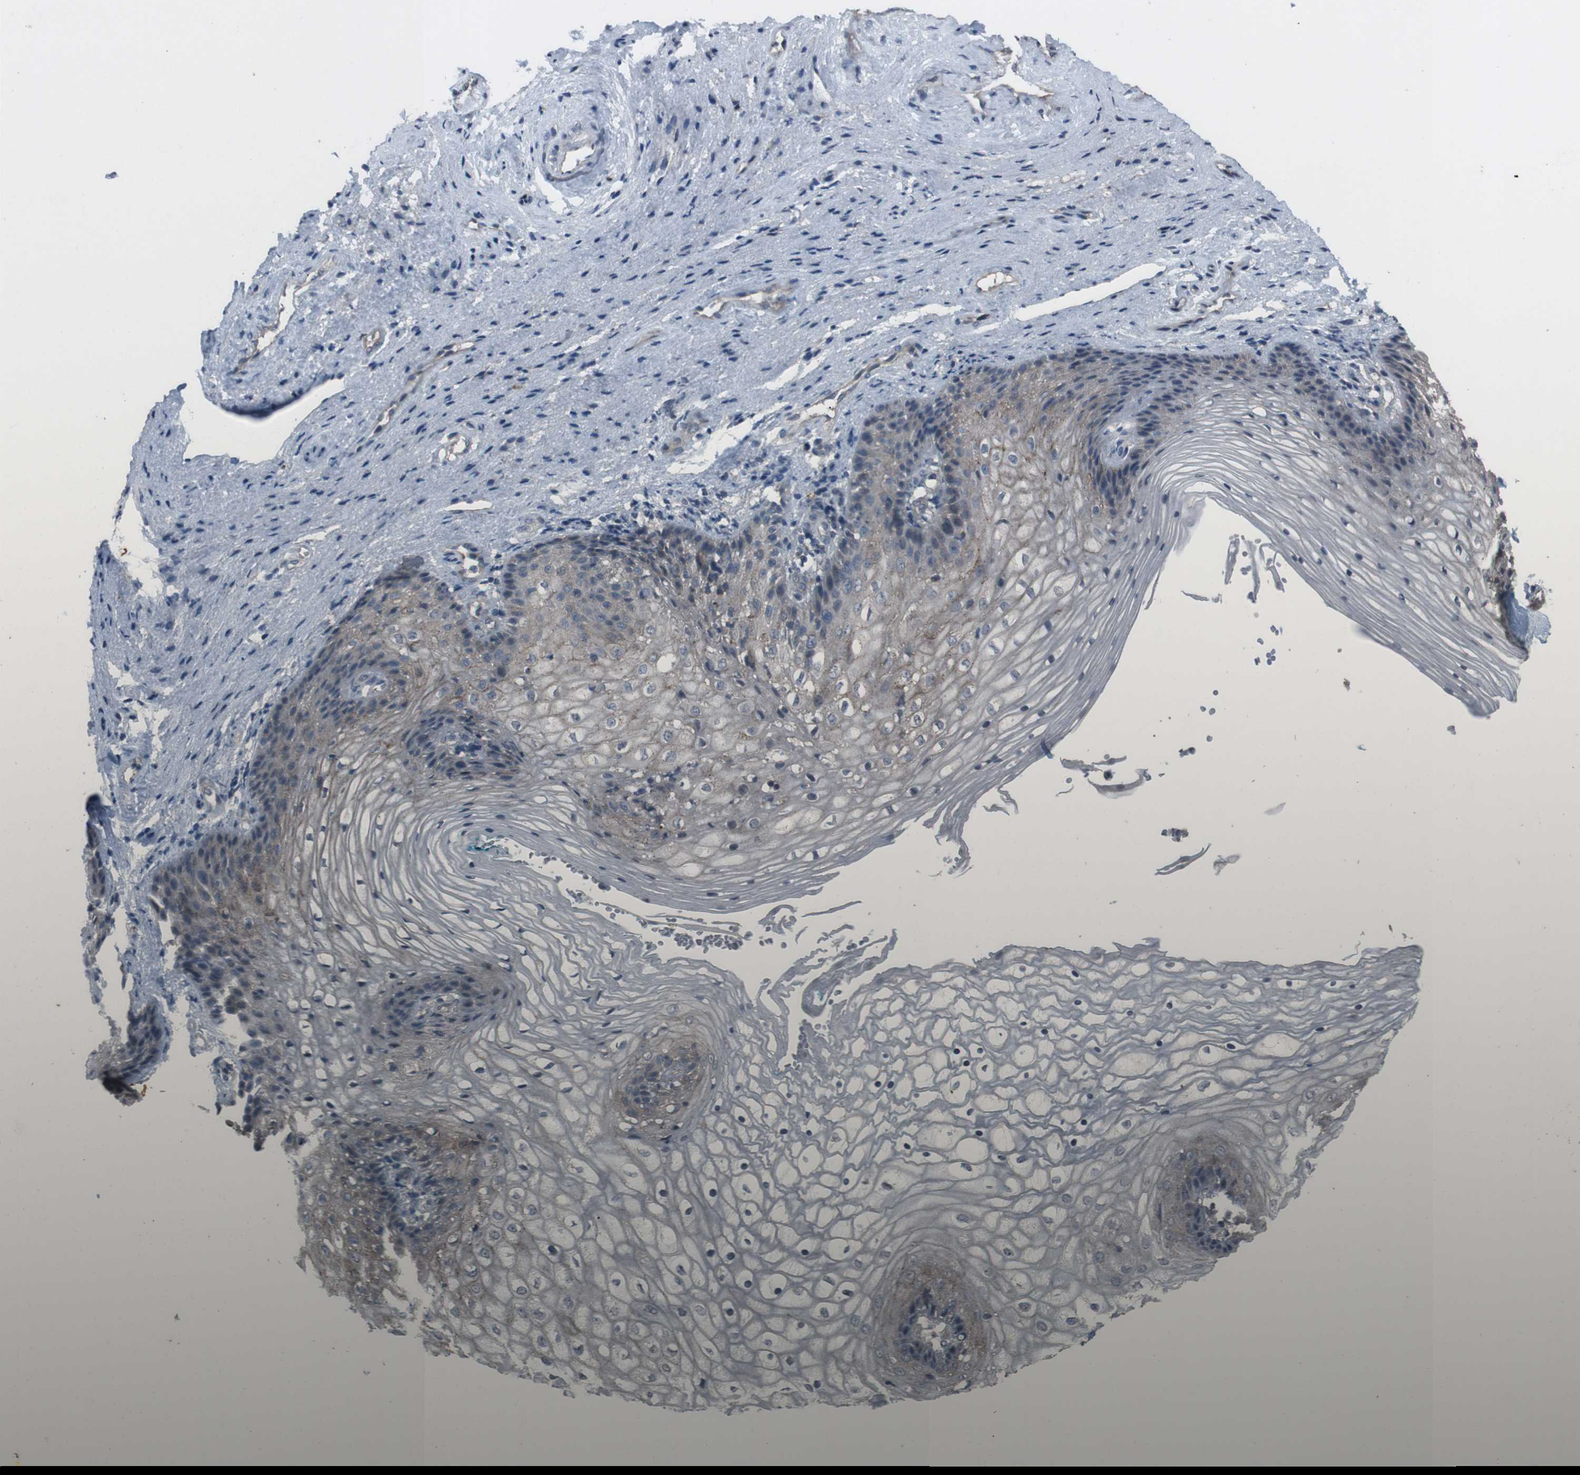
{"staining": {"intensity": "moderate", "quantity": "<25%", "location": "cytoplasmic/membranous"}, "tissue": "vagina", "cell_type": "Squamous epithelial cells", "image_type": "normal", "snomed": [{"axis": "morphology", "description": "Normal tissue, NOS"}, {"axis": "topography", "description": "Vagina"}], "caption": "Immunohistochemical staining of unremarkable human vagina reveals moderate cytoplasmic/membranous protein positivity in approximately <25% of squamous epithelial cells. The protein is shown in brown color, while the nuclei are stained blue.", "gene": "EFNA5", "patient": {"sex": "female", "age": 34}}